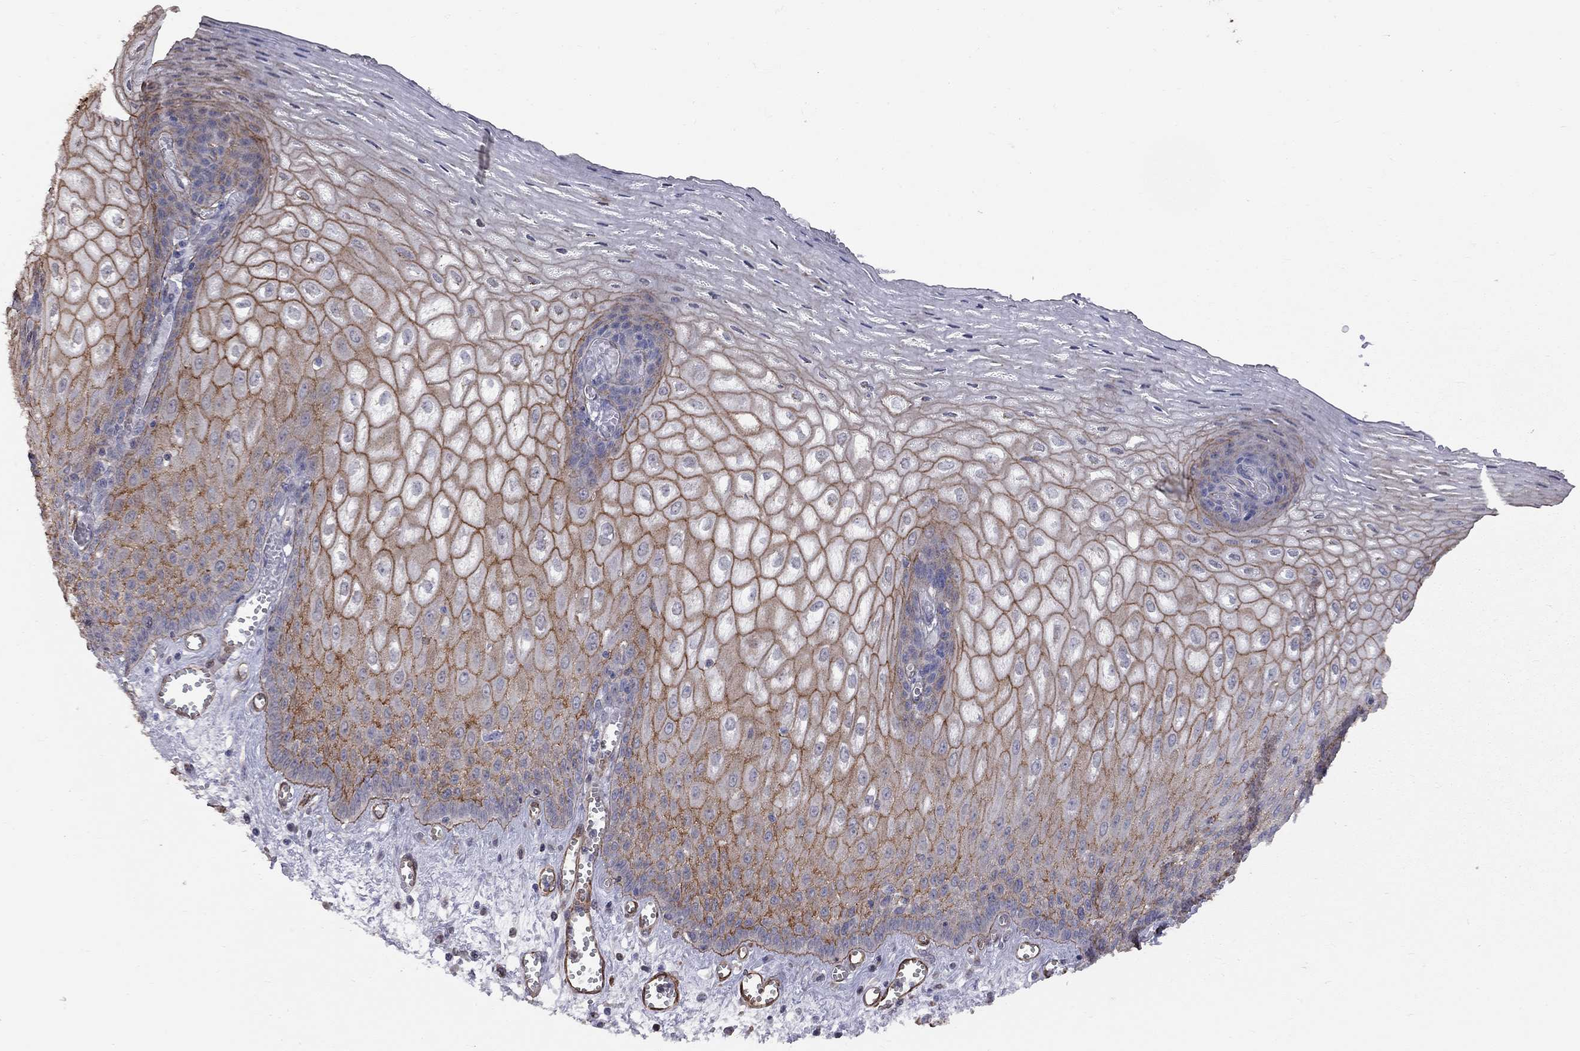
{"staining": {"intensity": "strong", "quantity": "25%-75%", "location": "cytoplasmic/membranous"}, "tissue": "esophagus", "cell_type": "Squamous epithelial cells", "image_type": "normal", "snomed": [{"axis": "morphology", "description": "Normal tissue, NOS"}, {"axis": "topography", "description": "Esophagus"}], "caption": "This is a photomicrograph of immunohistochemistry (IHC) staining of unremarkable esophagus, which shows strong expression in the cytoplasmic/membranous of squamous epithelial cells.", "gene": "BICDL2", "patient": {"sex": "male", "age": 58}}